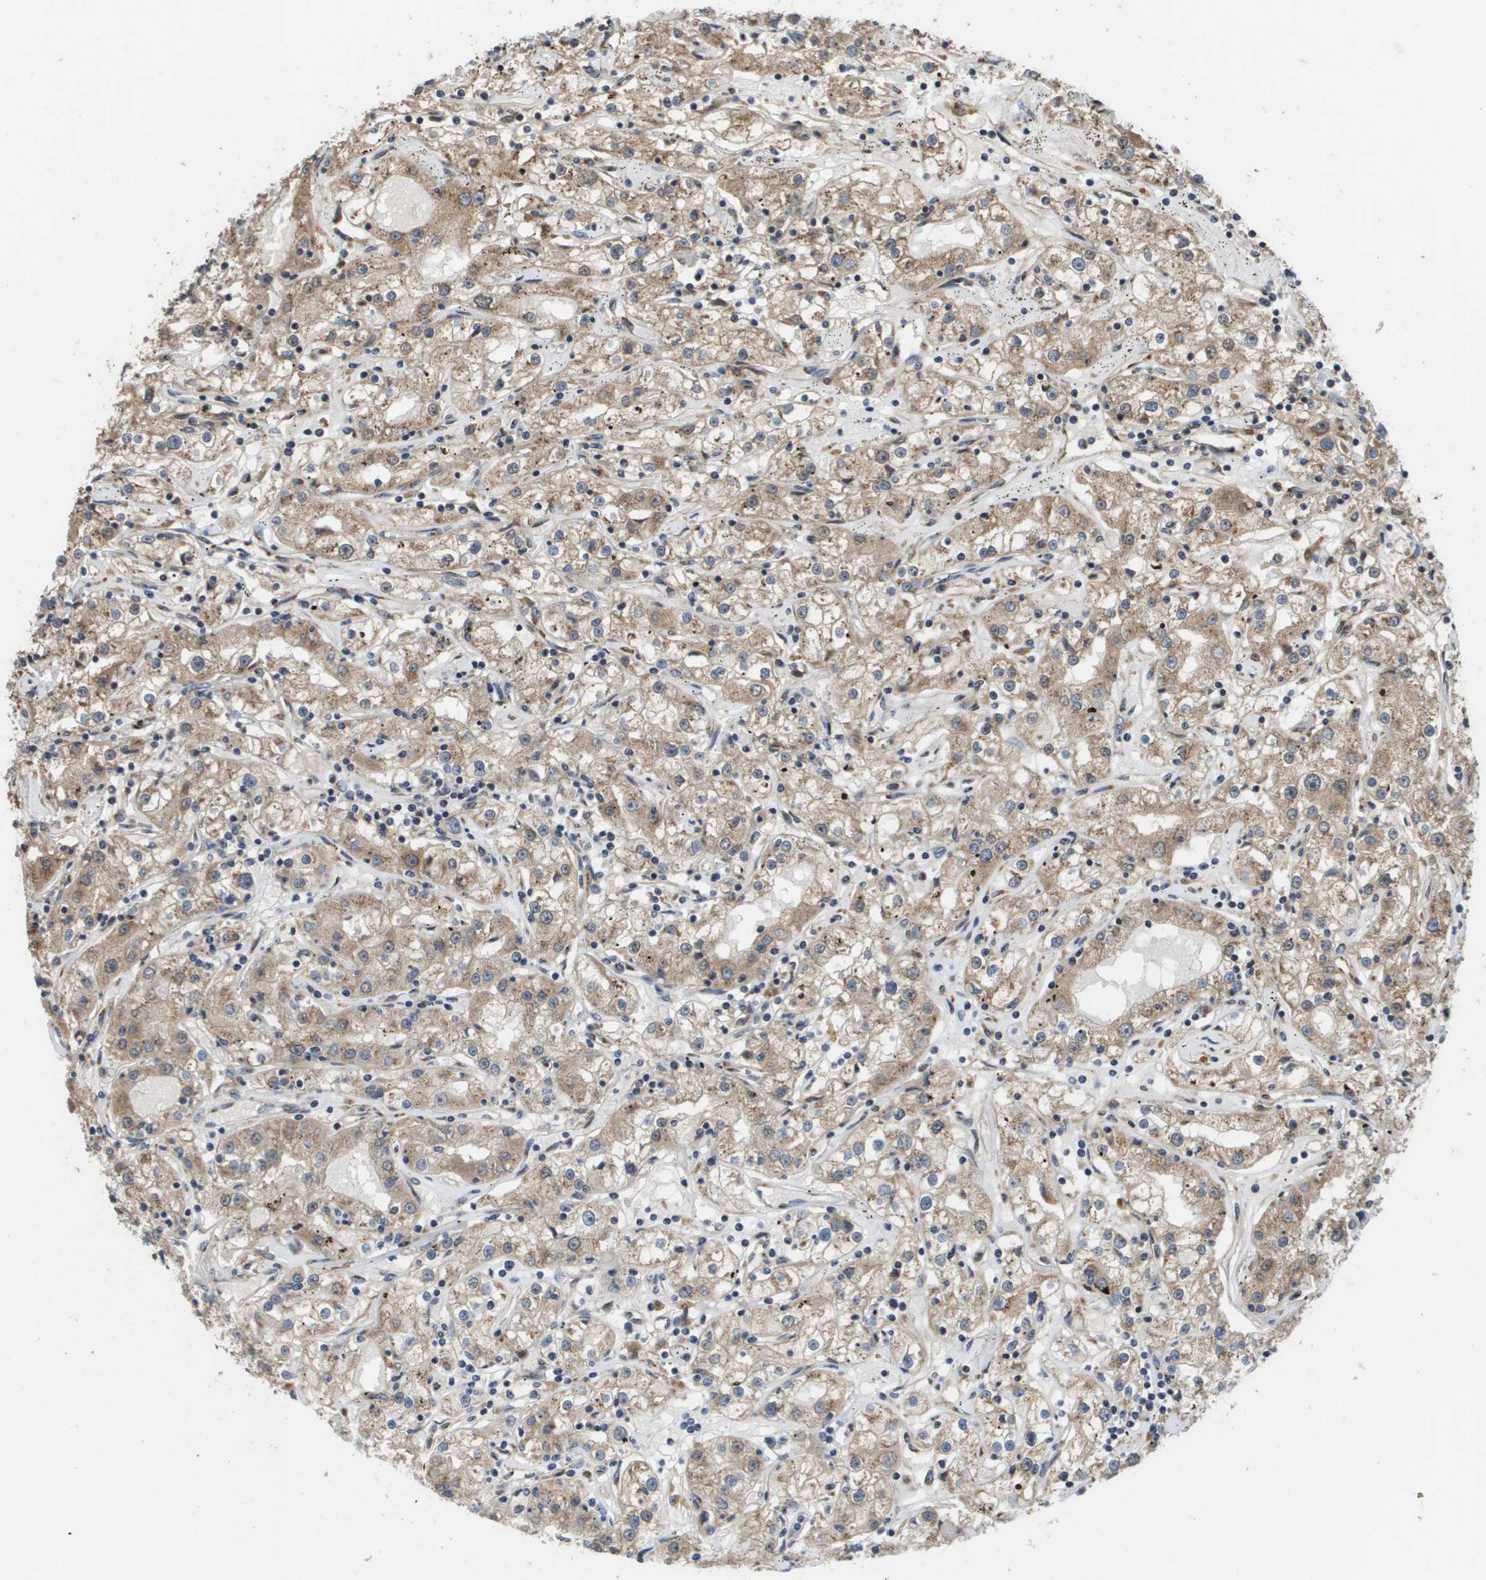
{"staining": {"intensity": "weak", "quantity": ">75%", "location": "cytoplasmic/membranous"}, "tissue": "renal cancer", "cell_type": "Tumor cells", "image_type": "cancer", "snomed": [{"axis": "morphology", "description": "Adenocarcinoma, NOS"}, {"axis": "topography", "description": "Kidney"}], "caption": "Tumor cells reveal weak cytoplasmic/membranous staining in approximately >75% of cells in renal adenocarcinoma.", "gene": "PCK1", "patient": {"sex": "male", "age": 56}}